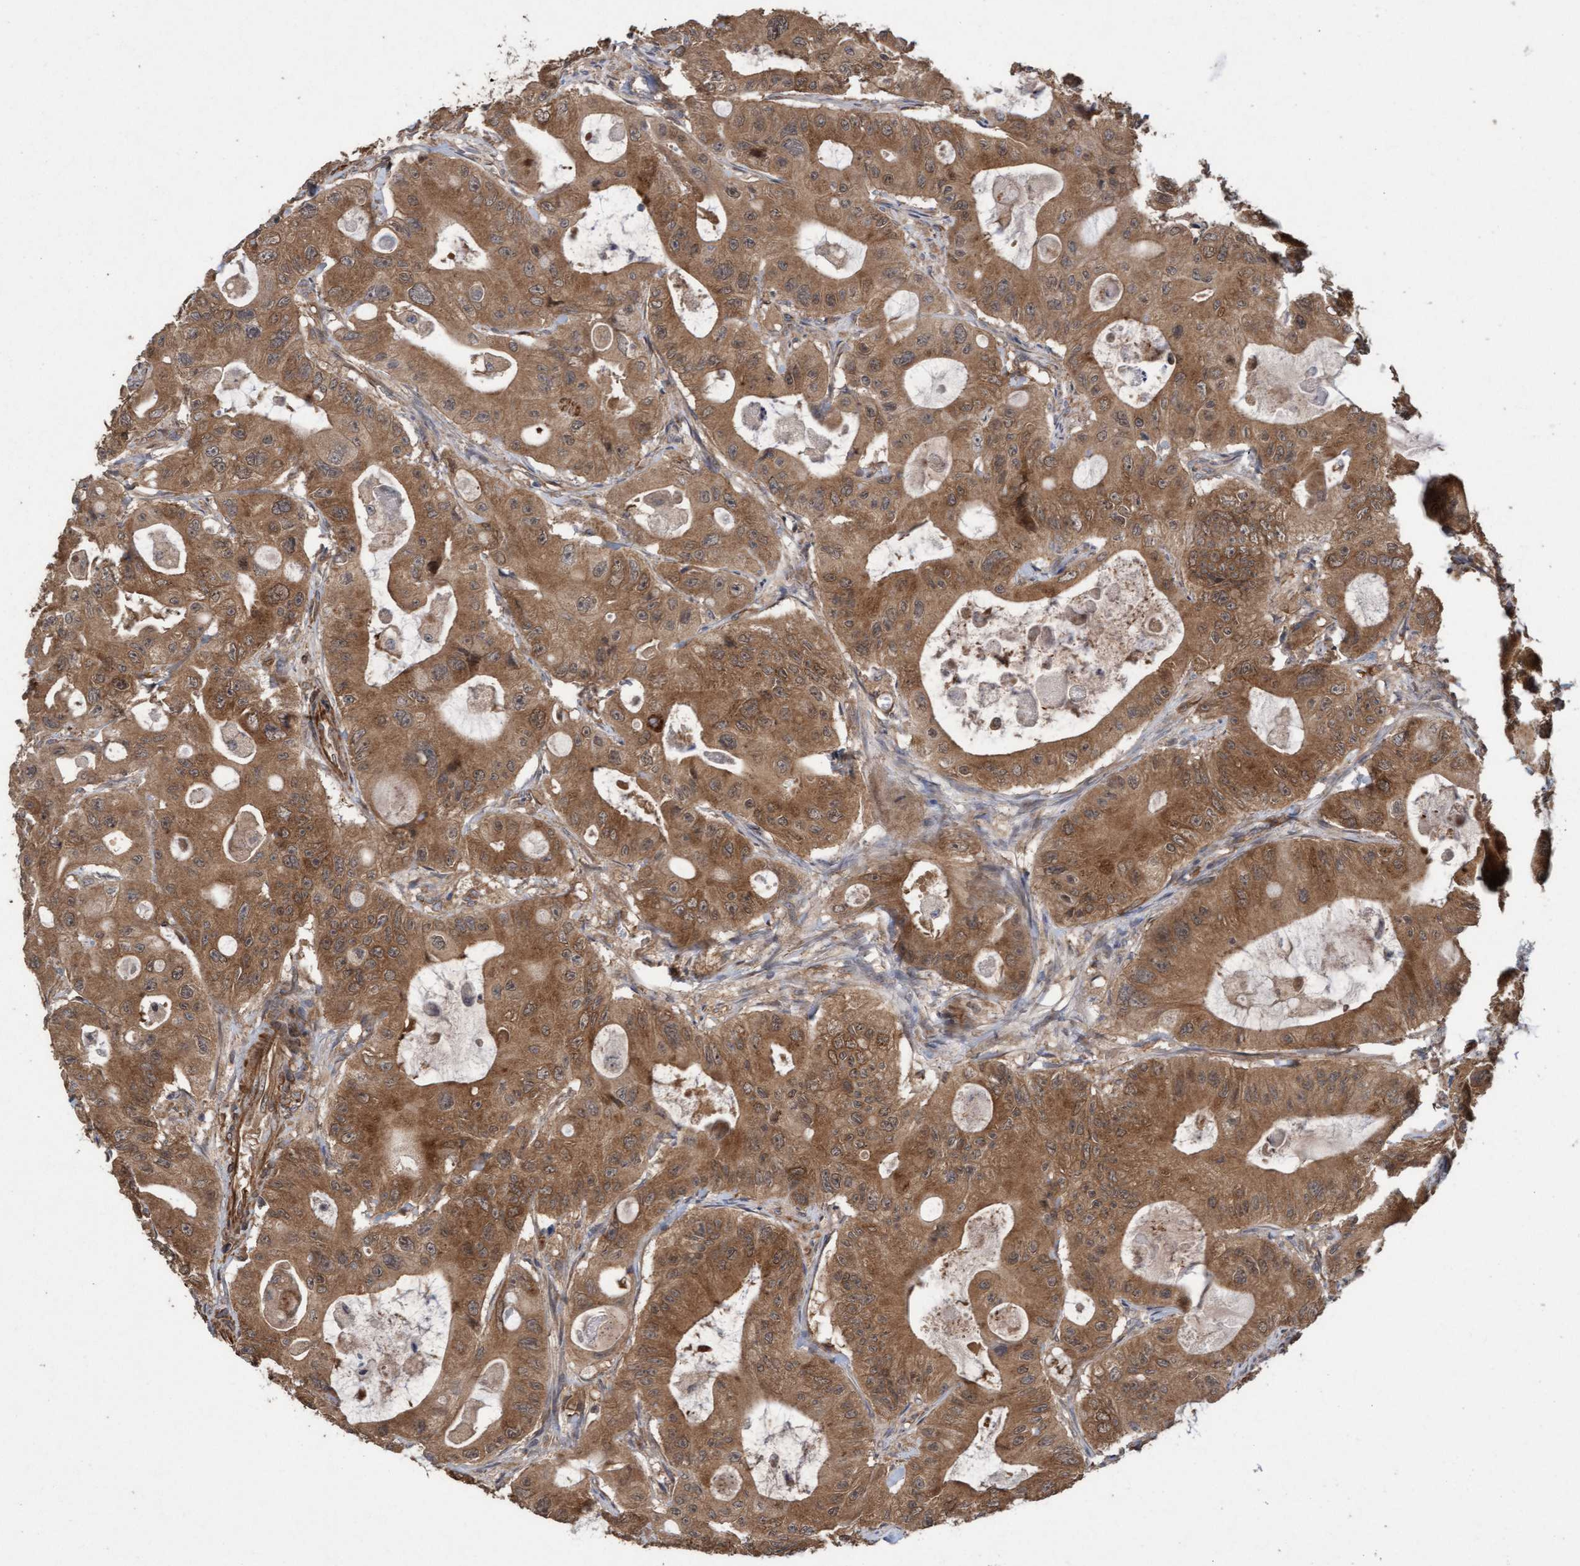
{"staining": {"intensity": "strong", "quantity": ">75%", "location": "cytoplasmic/membranous,nuclear"}, "tissue": "colorectal cancer", "cell_type": "Tumor cells", "image_type": "cancer", "snomed": [{"axis": "morphology", "description": "Adenocarcinoma, NOS"}, {"axis": "topography", "description": "Colon"}], "caption": "Immunohistochemistry (IHC) of human colorectal adenocarcinoma displays high levels of strong cytoplasmic/membranous and nuclear staining in approximately >75% of tumor cells. The staining was performed using DAB (3,3'-diaminobenzidine) to visualize the protein expression in brown, while the nuclei were stained in blue with hematoxylin (Magnification: 20x).", "gene": "CDC42EP4", "patient": {"sex": "female", "age": 46}}